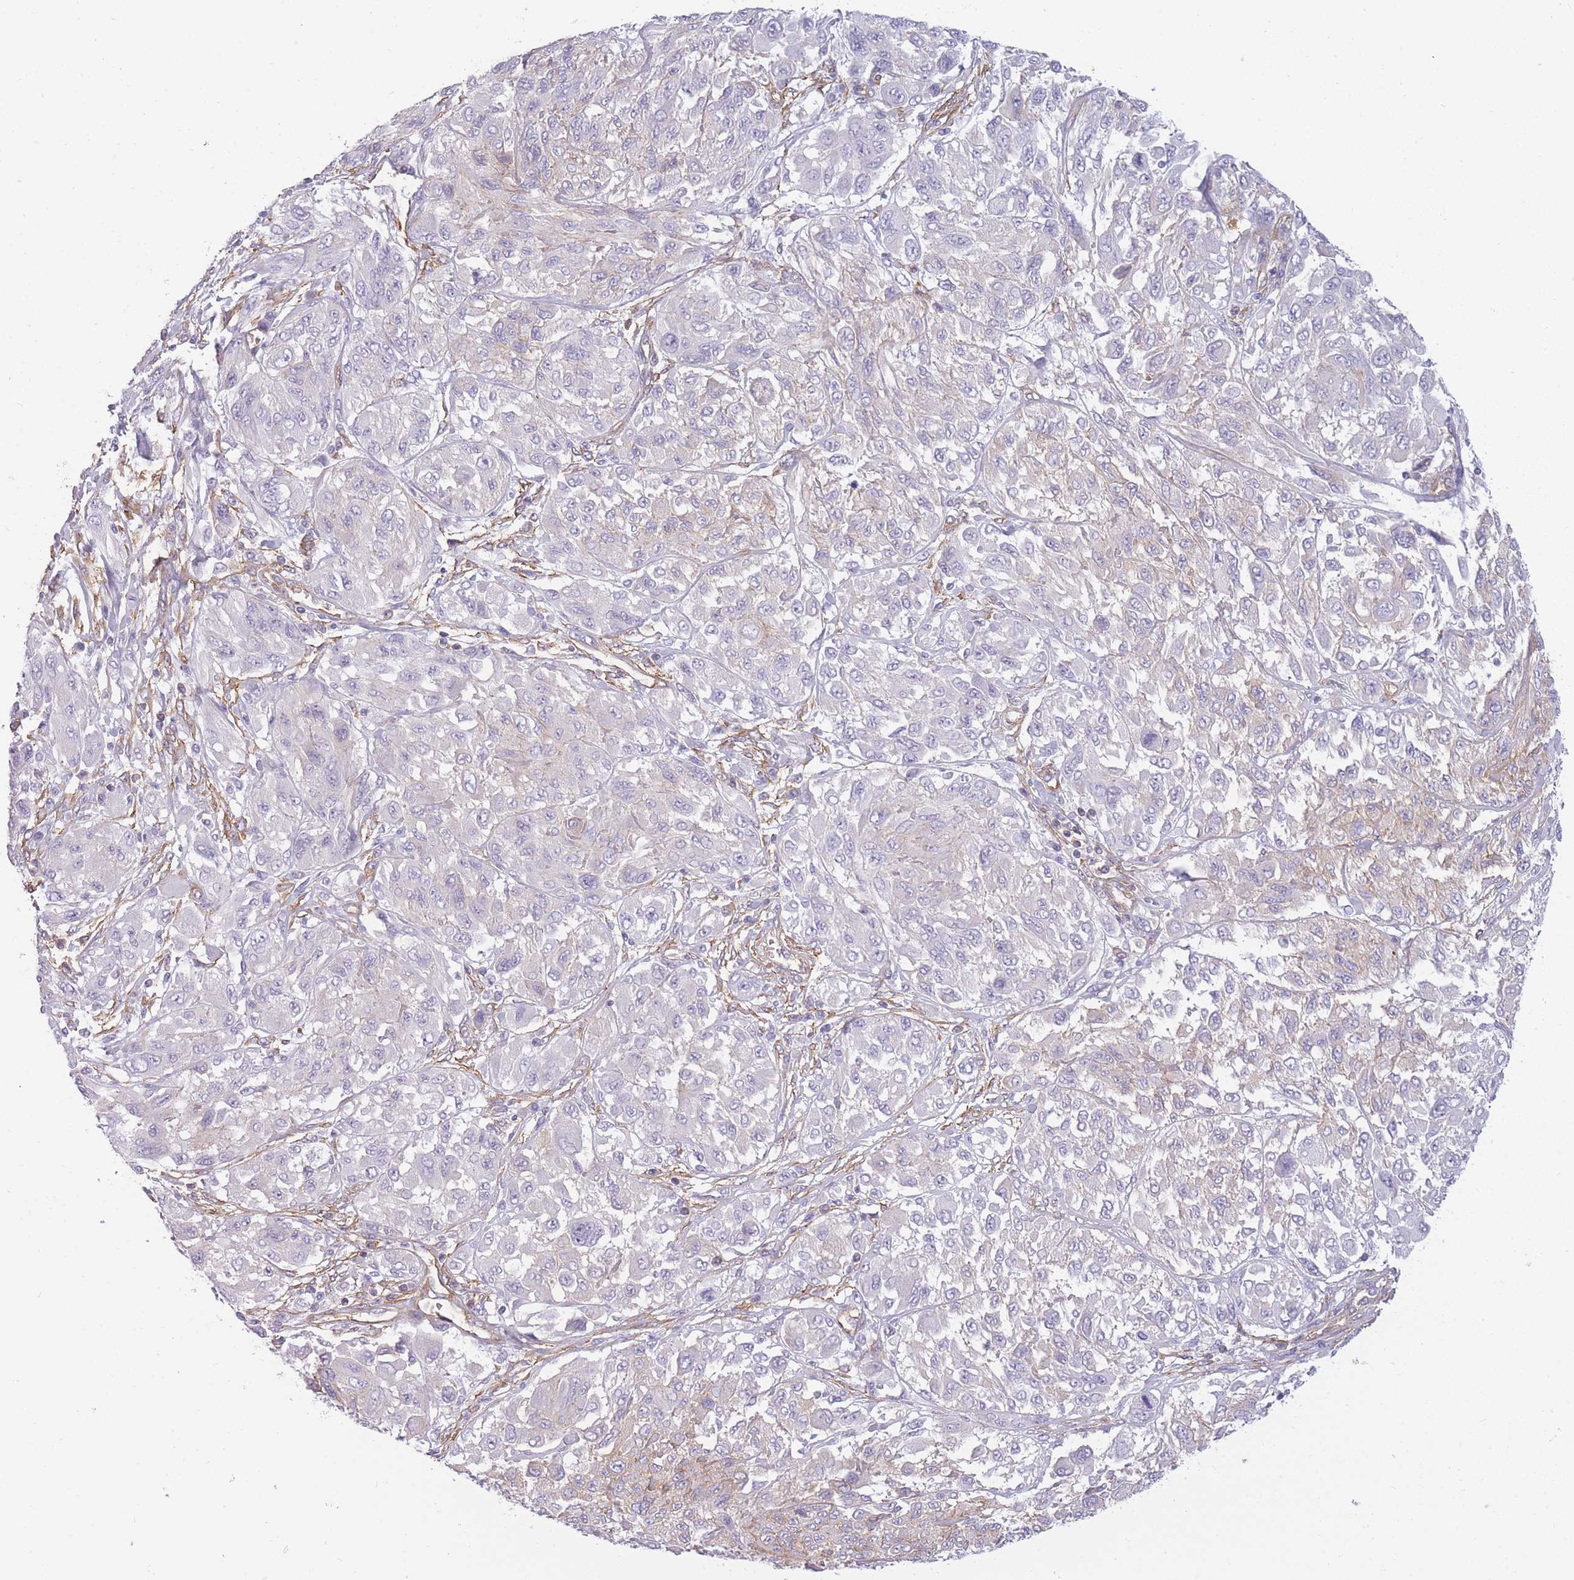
{"staining": {"intensity": "weak", "quantity": "<25%", "location": "cytoplasmic/membranous"}, "tissue": "melanoma", "cell_type": "Tumor cells", "image_type": "cancer", "snomed": [{"axis": "morphology", "description": "Malignant melanoma, NOS"}, {"axis": "topography", "description": "Skin"}], "caption": "Immunohistochemical staining of melanoma demonstrates no significant expression in tumor cells. (Immunohistochemistry, brightfield microscopy, high magnification).", "gene": "ADD1", "patient": {"sex": "female", "age": 91}}